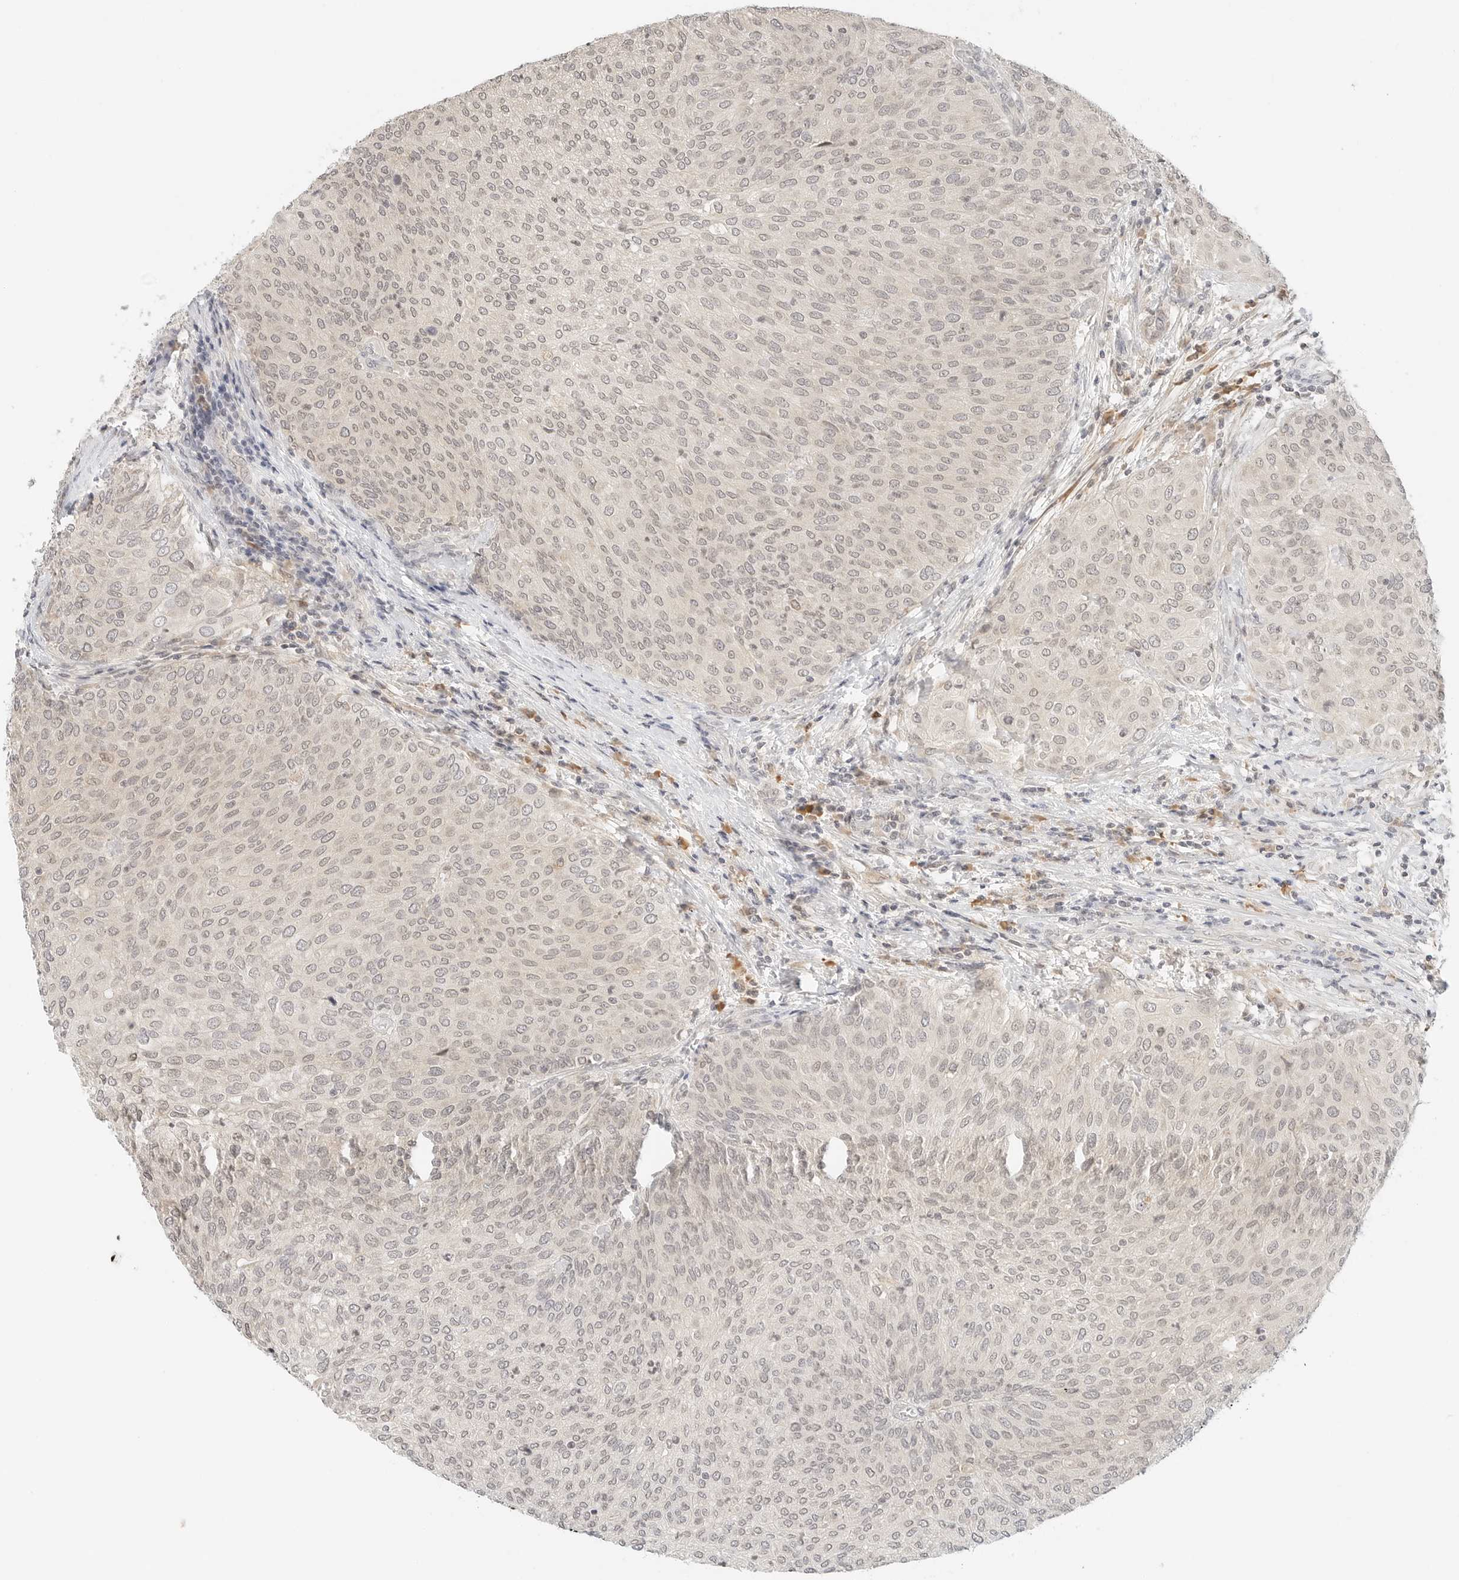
{"staining": {"intensity": "weak", "quantity": ">75%", "location": "nuclear"}, "tissue": "urothelial cancer", "cell_type": "Tumor cells", "image_type": "cancer", "snomed": [{"axis": "morphology", "description": "Urothelial carcinoma, Low grade"}, {"axis": "topography", "description": "Urinary bladder"}], "caption": "Urothelial cancer tissue exhibits weak nuclear positivity in about >75% of tumor cells", "gene": "NEO1", "patient": {"sex": "female", "age": 79}}